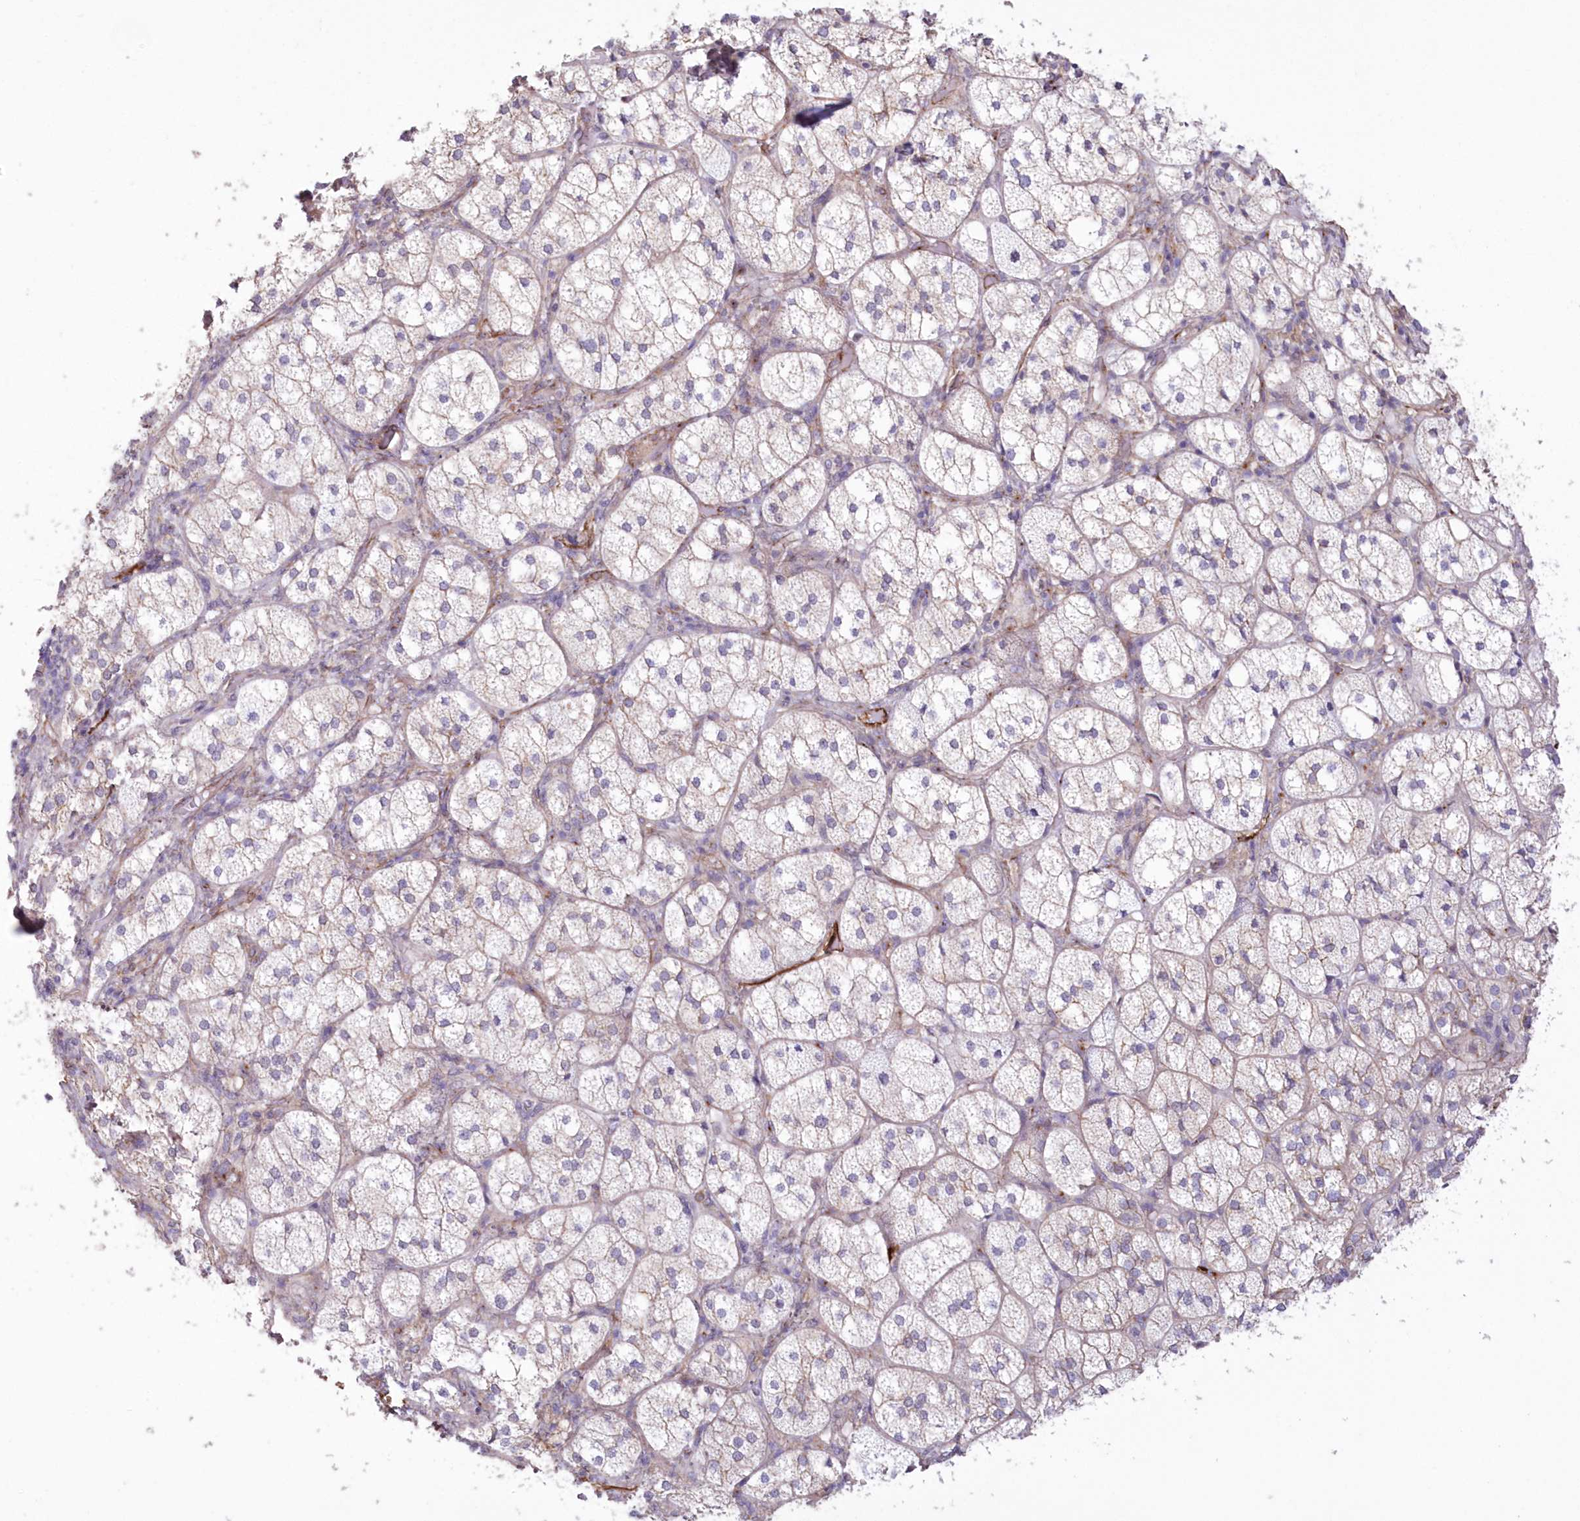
{"staining": {"intensity": "strong", "quantity": "<25%", "location": "cytoplasmic/membranous"}, "tissue": "adrenal gland", "cell_type": "Glandular cells", "image_type": "normal", "snomed": [{"axis": "morphology", "description": "Normal tissue, NOS"}, {"axis": "topography", "description": "Adrenal gland"}], "caption": "Glandular cells display medium levels of strong cytoplasmic/membranous positivity in approximately <25% of cells in benign adrenal gland.", "gene": "RAB11FIP5", "patient": {"sex": "female", "age": 61}}